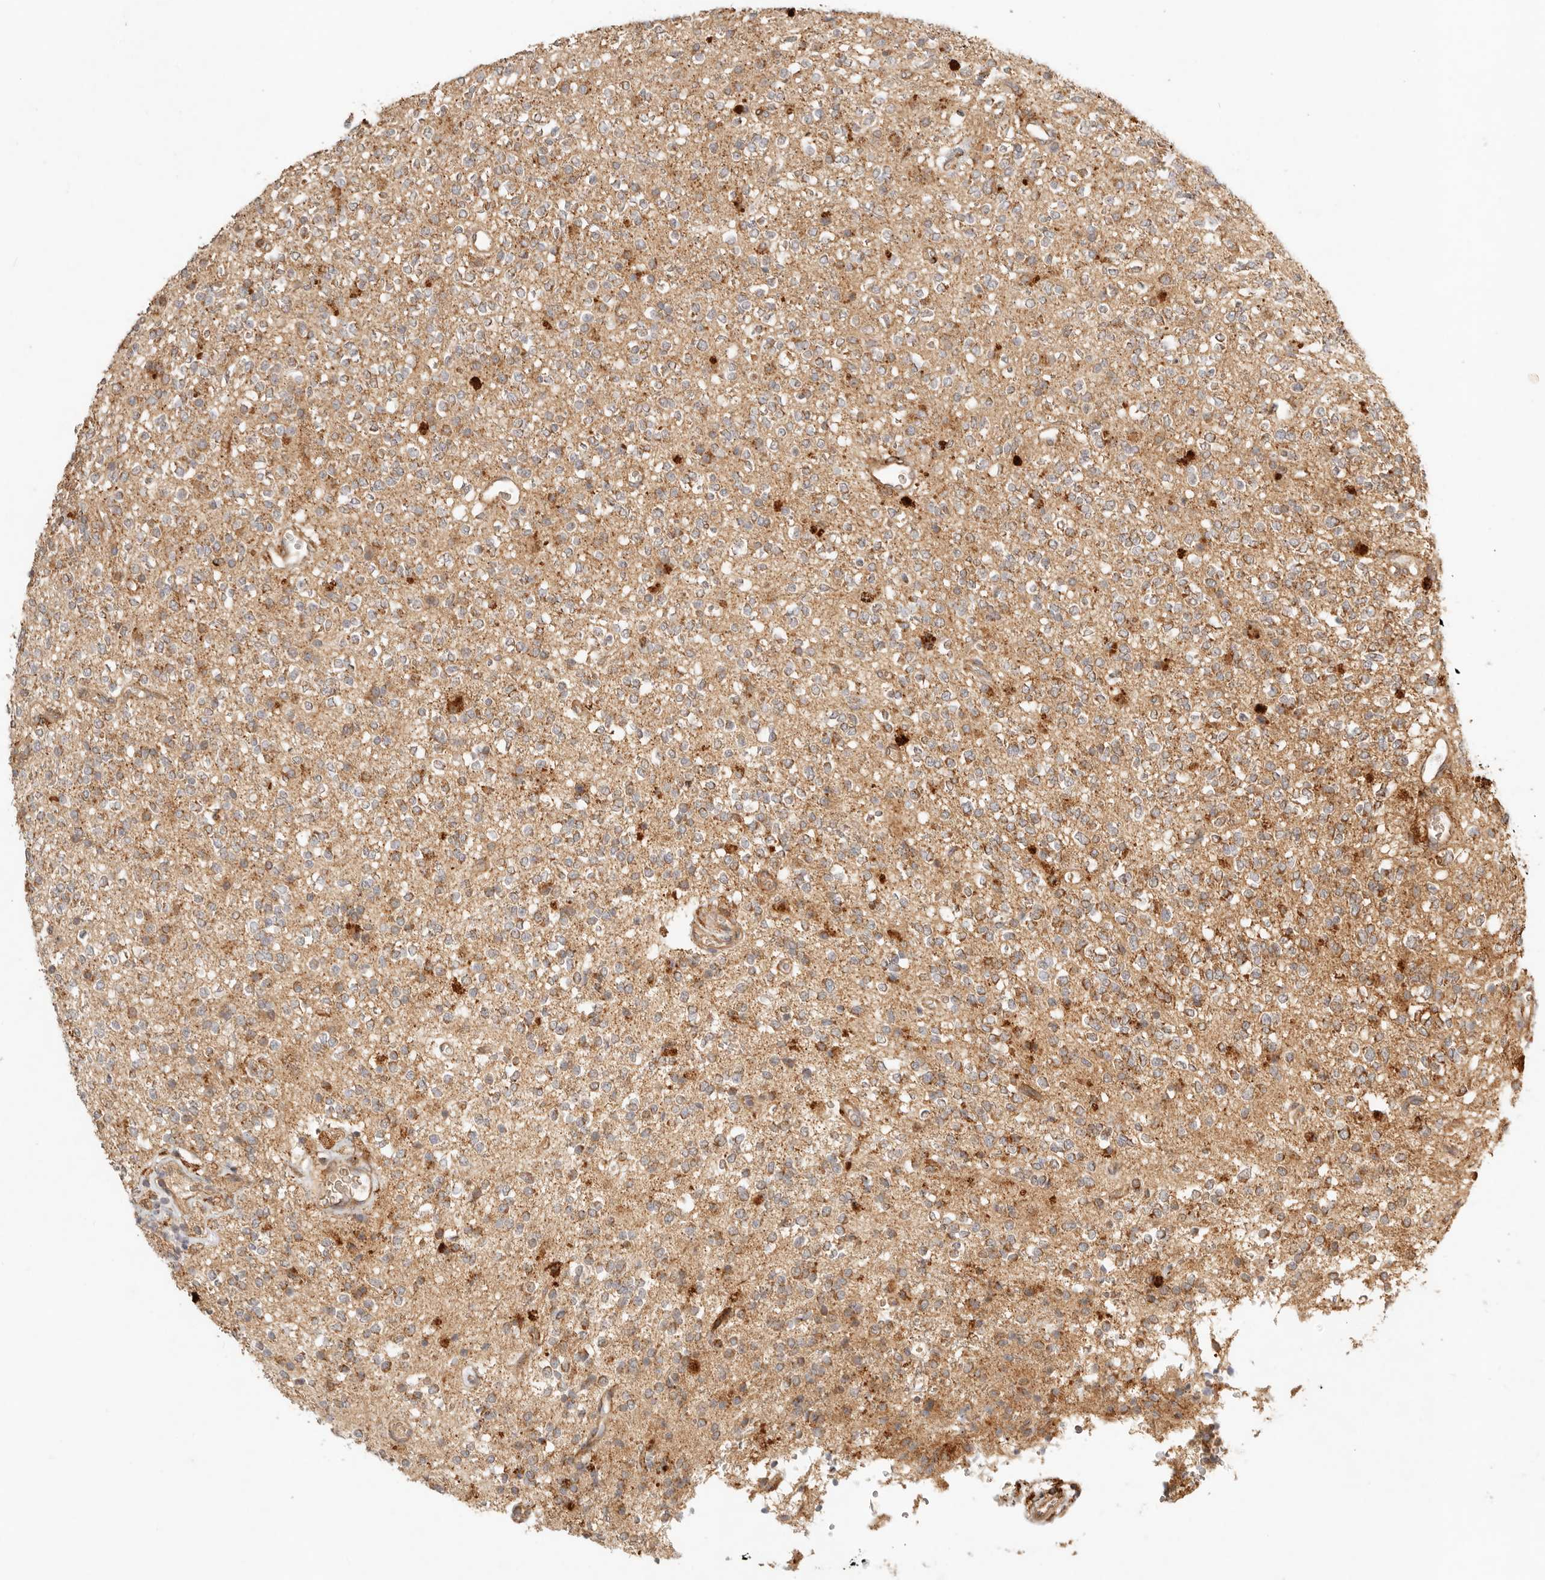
{"staining": {"intensity": "weak", "quantity": ">75%", "location": "cytoplasmic/membranous"}, "tissue": "glioma", "cell_type": "Tumor cells", "image_type": "cancer", "snomed": [{"axis": "morphology", "description": "Glioma, malignant, High grade"}, {"axis": "topography", "description": "Brain"}], "caption": "Glioma stained for a protein displays weak cytoplasmic/membranous positivity in tumor cells. The staining was performed using DAB (3,3'-diaminobenzidine), with brown indicating positive protein expression. Nuclei are stained blue with hematoxylin.", "gene": "CLEC4C", "patient": {"sex": "male", "age": 34}}